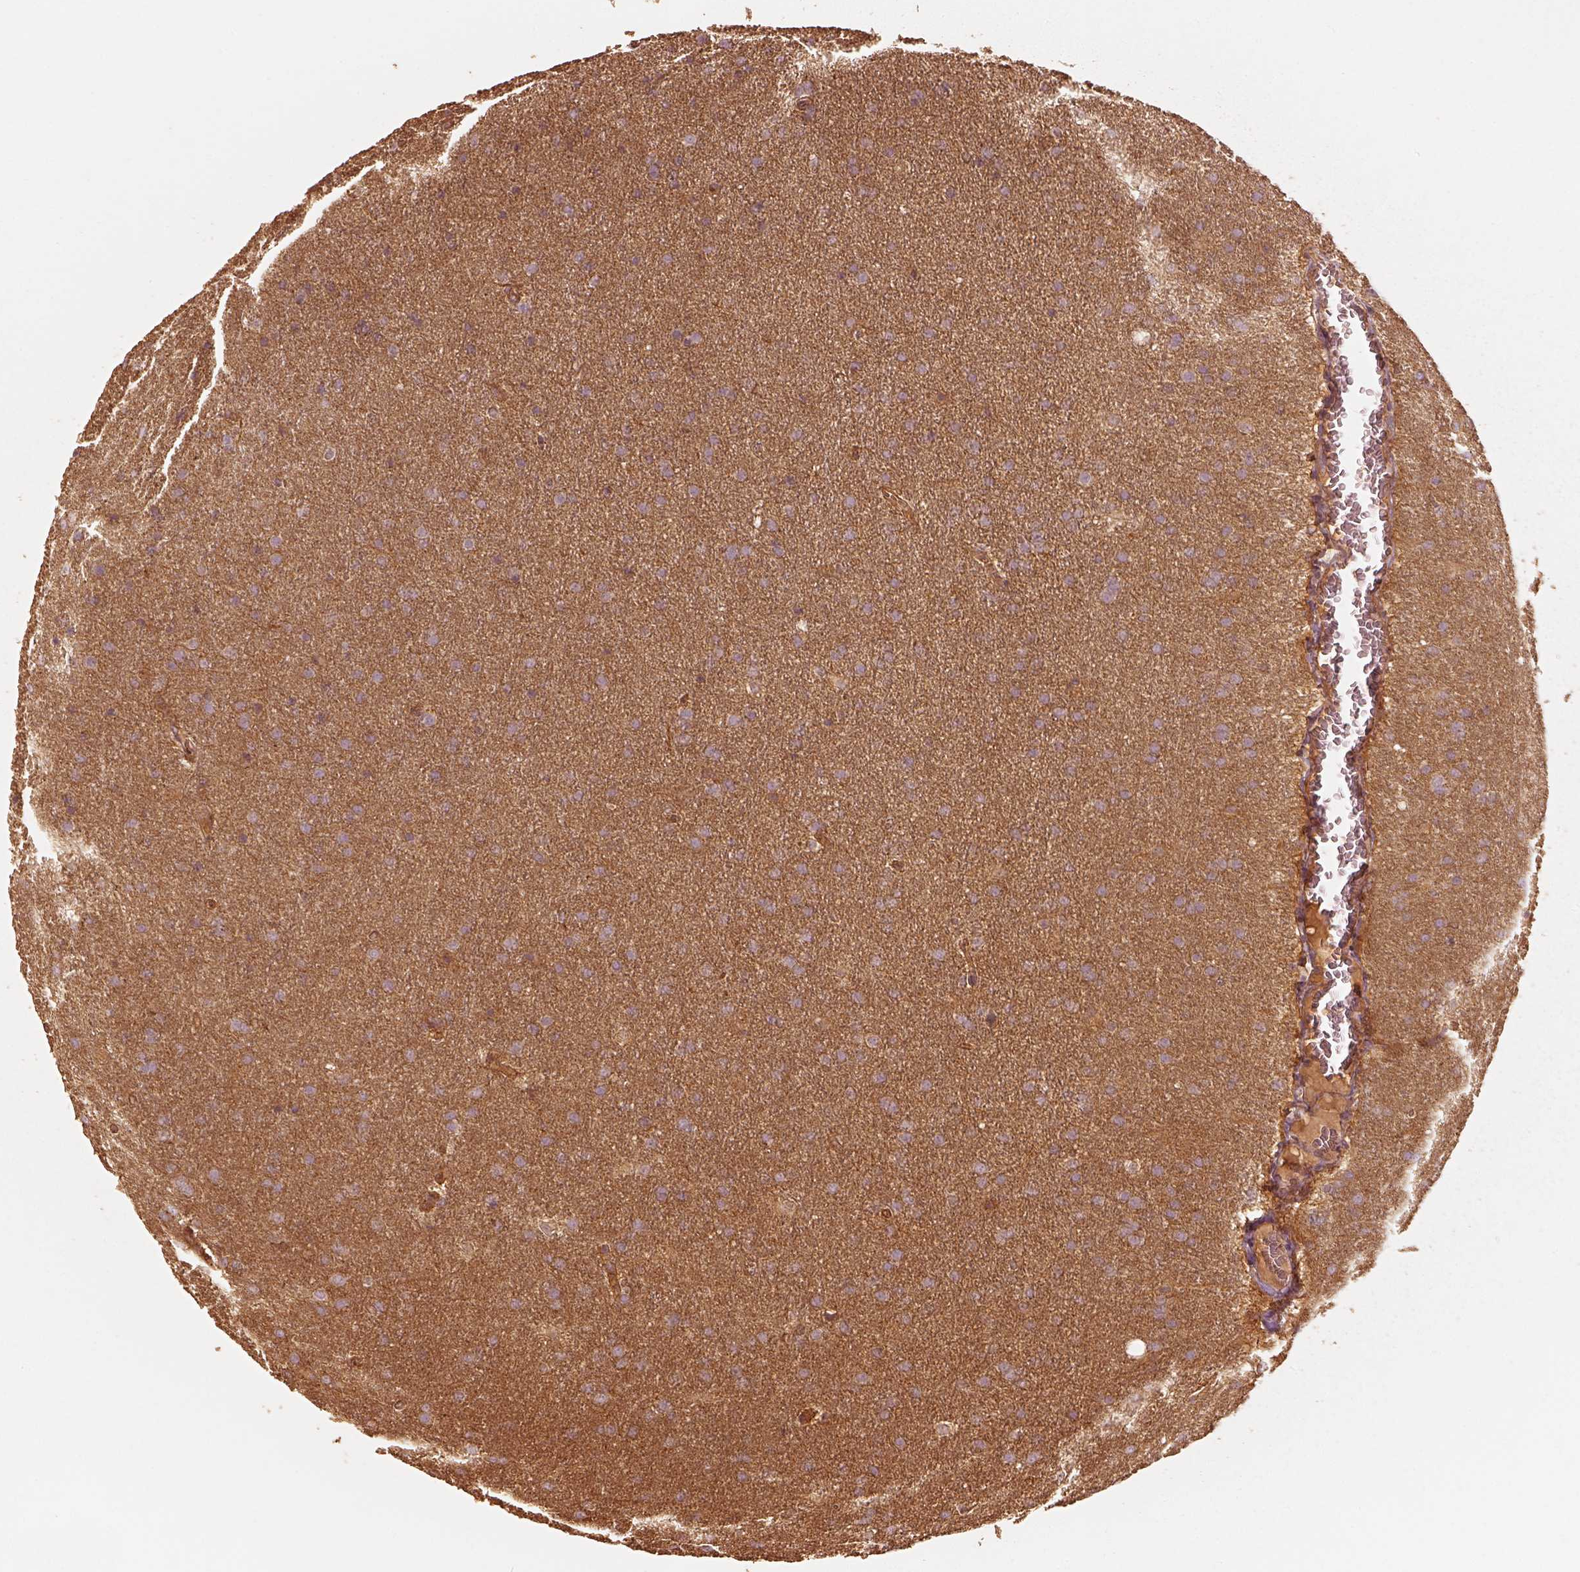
{"staining": {"intensity": "strong", "quantity": ">75%", "location": "cytoplasmic/membranous"}, "tissue": "glioma", "cell_type": "Tumor cells", "image_type": "cancer", "snomed": [{"axis": "morphology", "description": "Glioma, malignant, Low grade"}, {"axis": "topography", "description": "Brain"}], "caption": "DAB (3,3'-diaminobenzidine) immunohistochemical staining of low-grade glioma (malignant) displays strong cytoplasmic/membranous protein staining in about >75% of tumor cells. (IHC, brightfield microscopy, high magnification).", "gene": "WDR7", "patient": {"sex": "female", "age": 32}}